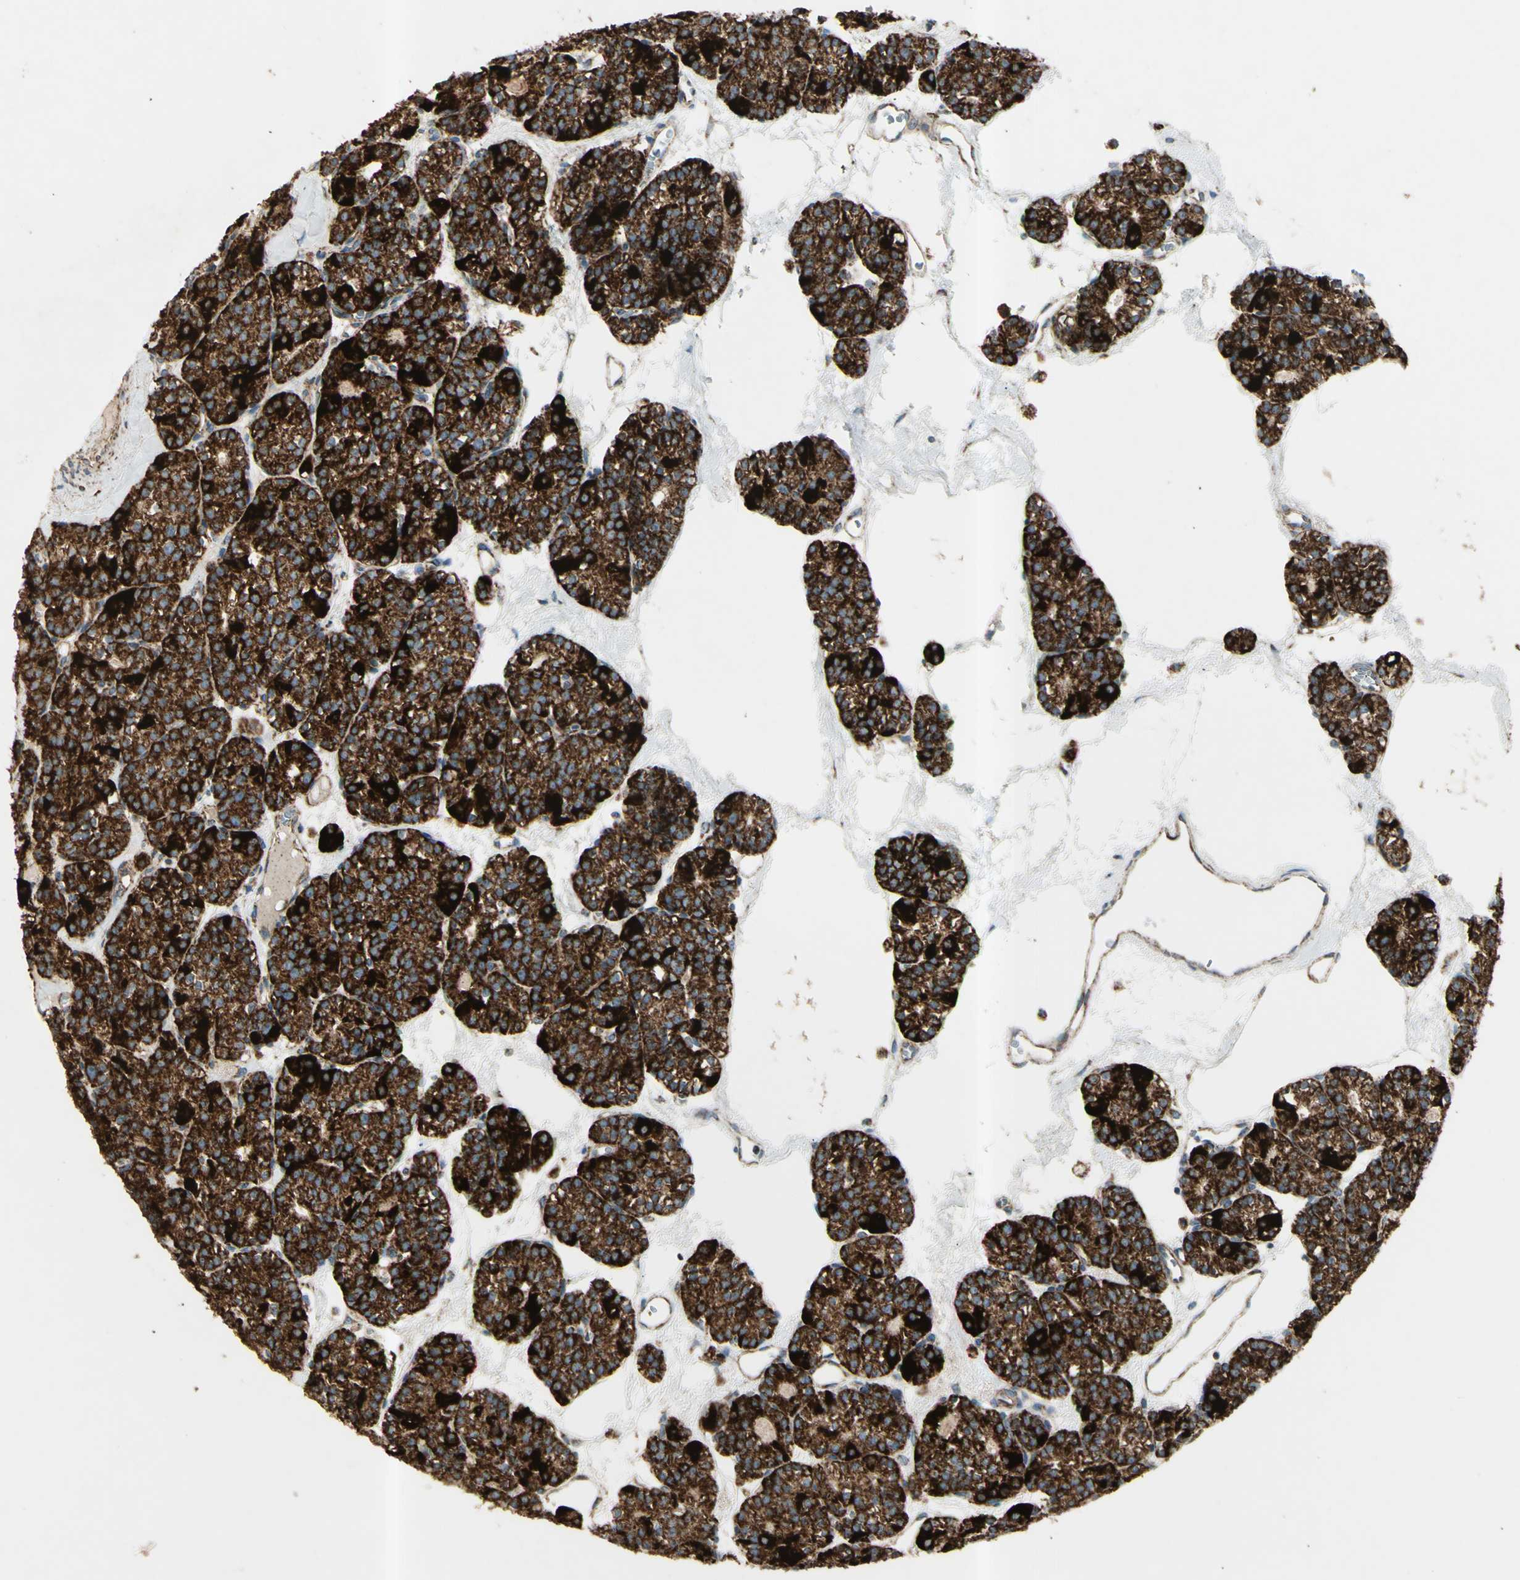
{"staining": {"intensity": "strong", "quantity": ">75%", "location": "cytoplasmic/membranous"}, "tissue": "parathyroid gland", "cell_type": "Glandular cells", "image_type": "normal", "snomed": [{"axis": "morphology", "description": "Normal tissue, NOS"}, {"axis": "topography", "description": "Parathyroid gland"}], "caption": "An IHC image of normal tissue is shown. Protein staining in brown highlights strong cytoplasmic/membranous positivity in parathyroid gland within glandular cells. Nuclei are stained in blue.", "gene": "RHOT1", "patient": {"sex": "female", "age": 64}}